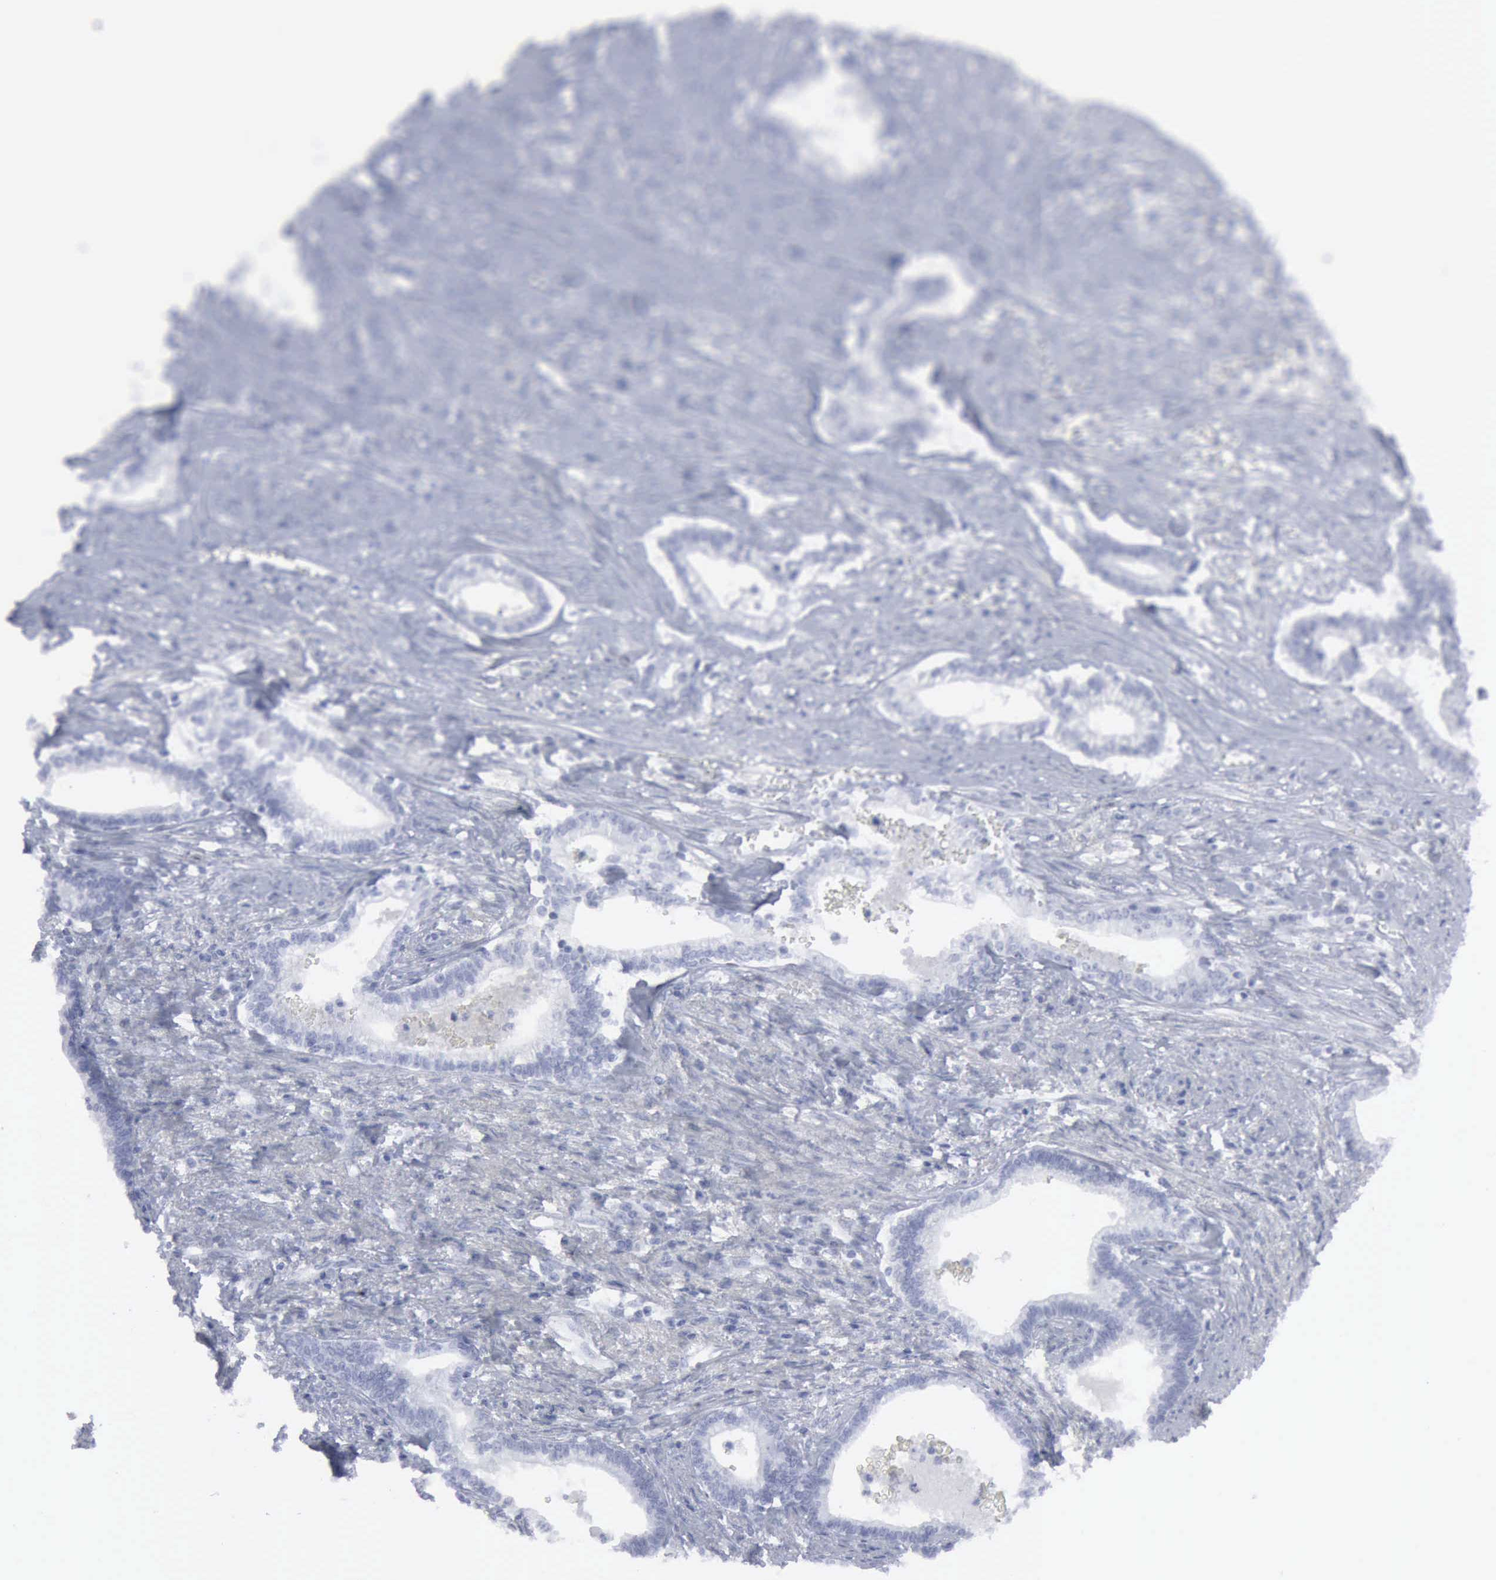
{"staining": {"intensity": "negative", "quantity": "none", "location": "none"}, "tissue": "liver cancer", "cell_type": "Tumor cells", "image_type": "cancer", "snomed": [{"axis": "morphology", "description": "Cholangiocarcinoma"}, {"axis": "topography", "description": "Liver"}], "caption": "A histopathology image of cholangiocarcinoma (liver) stained for a protein demonstrates no brown staining in tumor cells.", "gene": "VCAM1", "patient": {"sex": "male", "age": 57}}